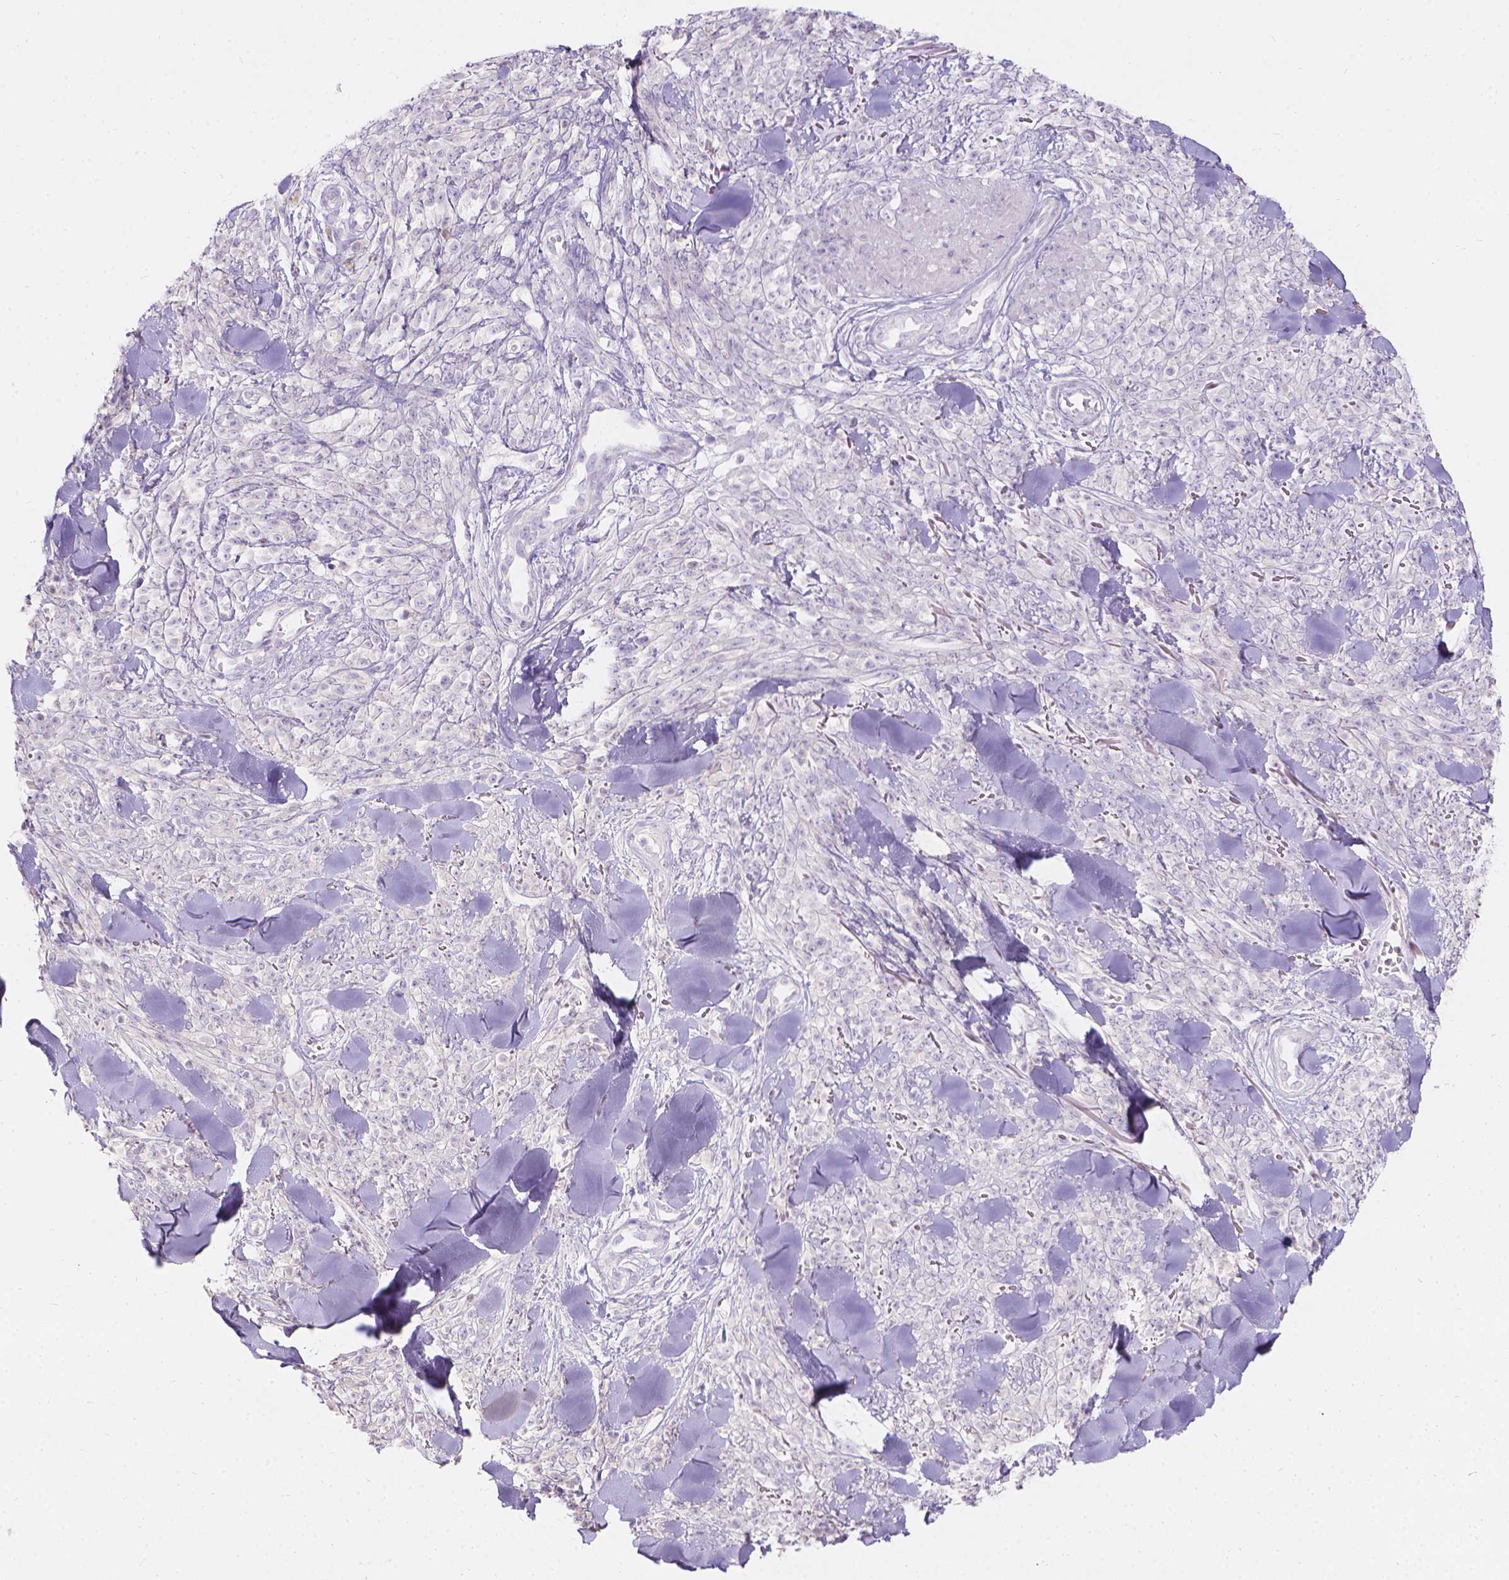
{"staining": {"intensity": "negative", "quantity": "none", "location": "none"}, "tissue": "melanoma", "cell_type": "Tumor cells", "image_type": "cancer", "snomed": [{"axis": "morphology", "description": "Malignant melanoma, NOS"}, {"axis": "topography", "description": "Skin"}, {"axis": "topography", "description": "Skin of trunk"}], "caption": "Image shows no significant protein staining in tumor cells of melanoma. (DAB IHC visualized using brightfield microscopy, high magnification).", "gene": "GAL3ST2", "patient": {"sex": "male", "age": 74}}